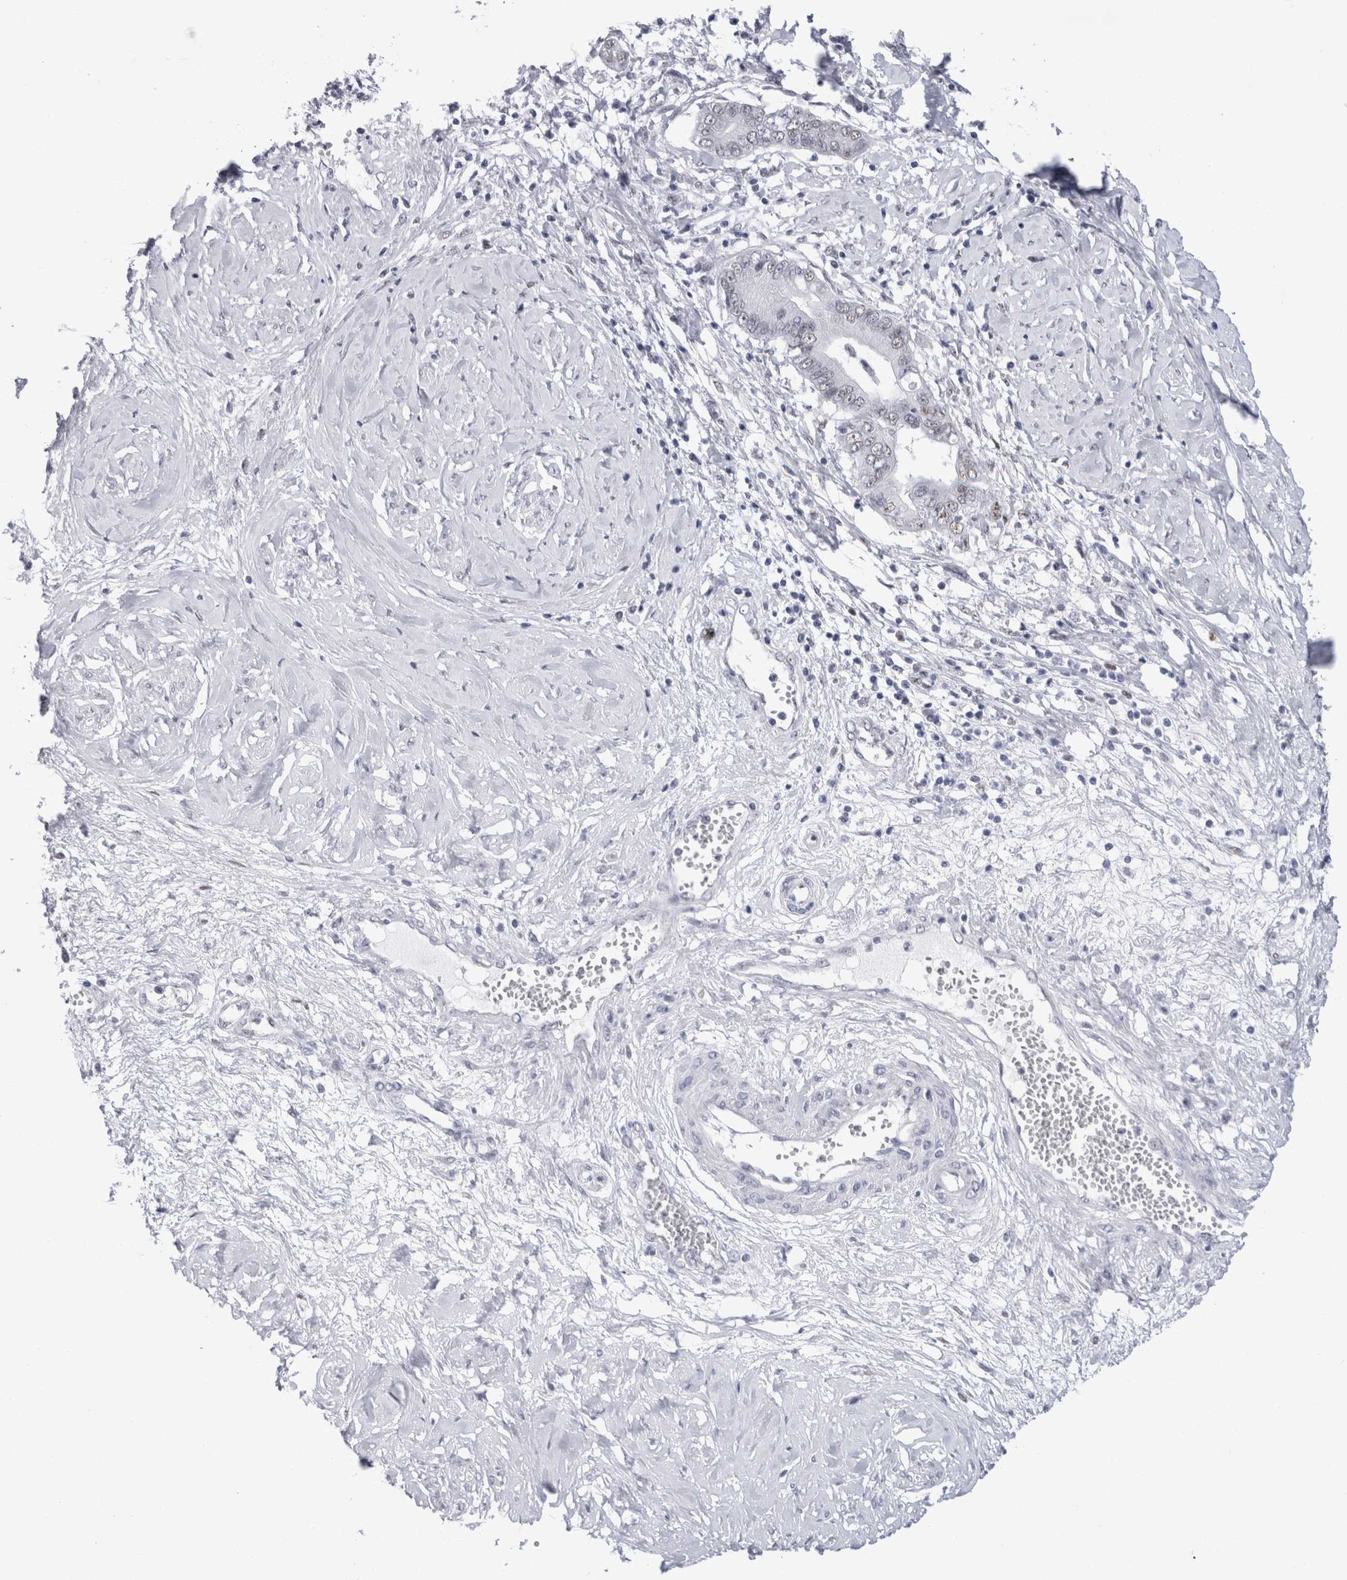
{"staining": {"intensity": "weak", "quantity": "<25%", "location": "nuclear"}, "tissue": "cervical cancer", "cell_type": "Tumor cells", "image_type": "cancer", "snomed": [{"axis": "morphology", "description": "Adenocarcinoma, NOS"}, {"axis": "topography", "description": "Cervix"}], "caption": "This histopathology image is of adenocarcinoma (cervical) stained with immunohistochemistry to label a protein in brown with the nuclei are counter-stained blue. There is no staining in tumor cells.", "gene": "RBM6", "patient": {"sex": "female", "age": 44}}